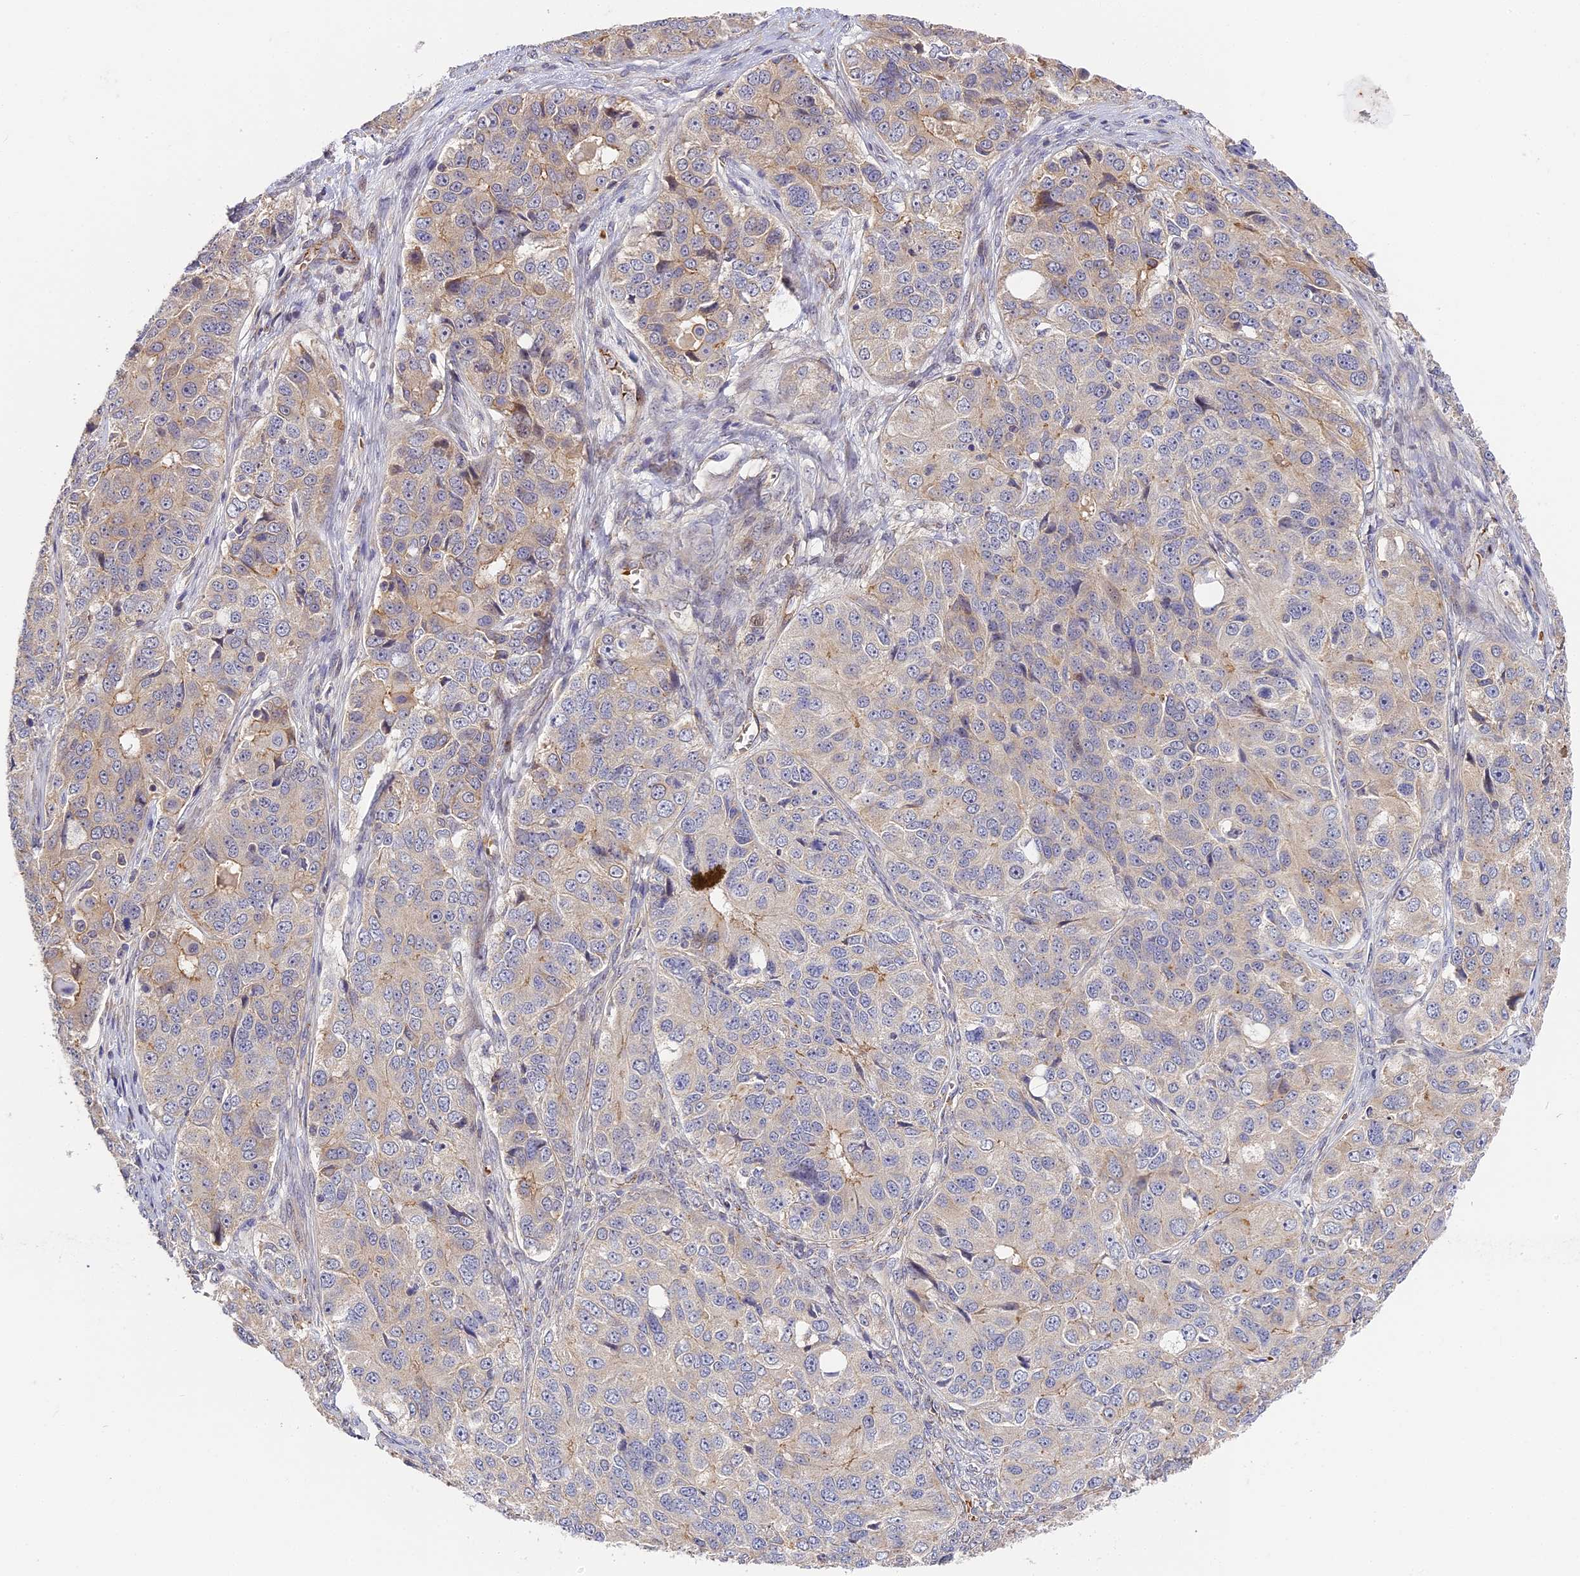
{"staining": {"intensity": "weak", "quantity": "<25%", "location": "cytoplasmic/membranous"}, "tissue": "ovarian cancer", "cell_type": "Tumor cells", "image_type": "cancer", "snomed": [{"axis": "morphology", "description": "Carcinoma, endometroid"}, {"axis": "topography", "description": "Ovary"}], "caption": "Protein analysis of endometroid carcinoma (ovarian) reveals no significant staining in tumor cells.", "gene": "MISP3", "patient": {"sex": "female", "age": 51}}